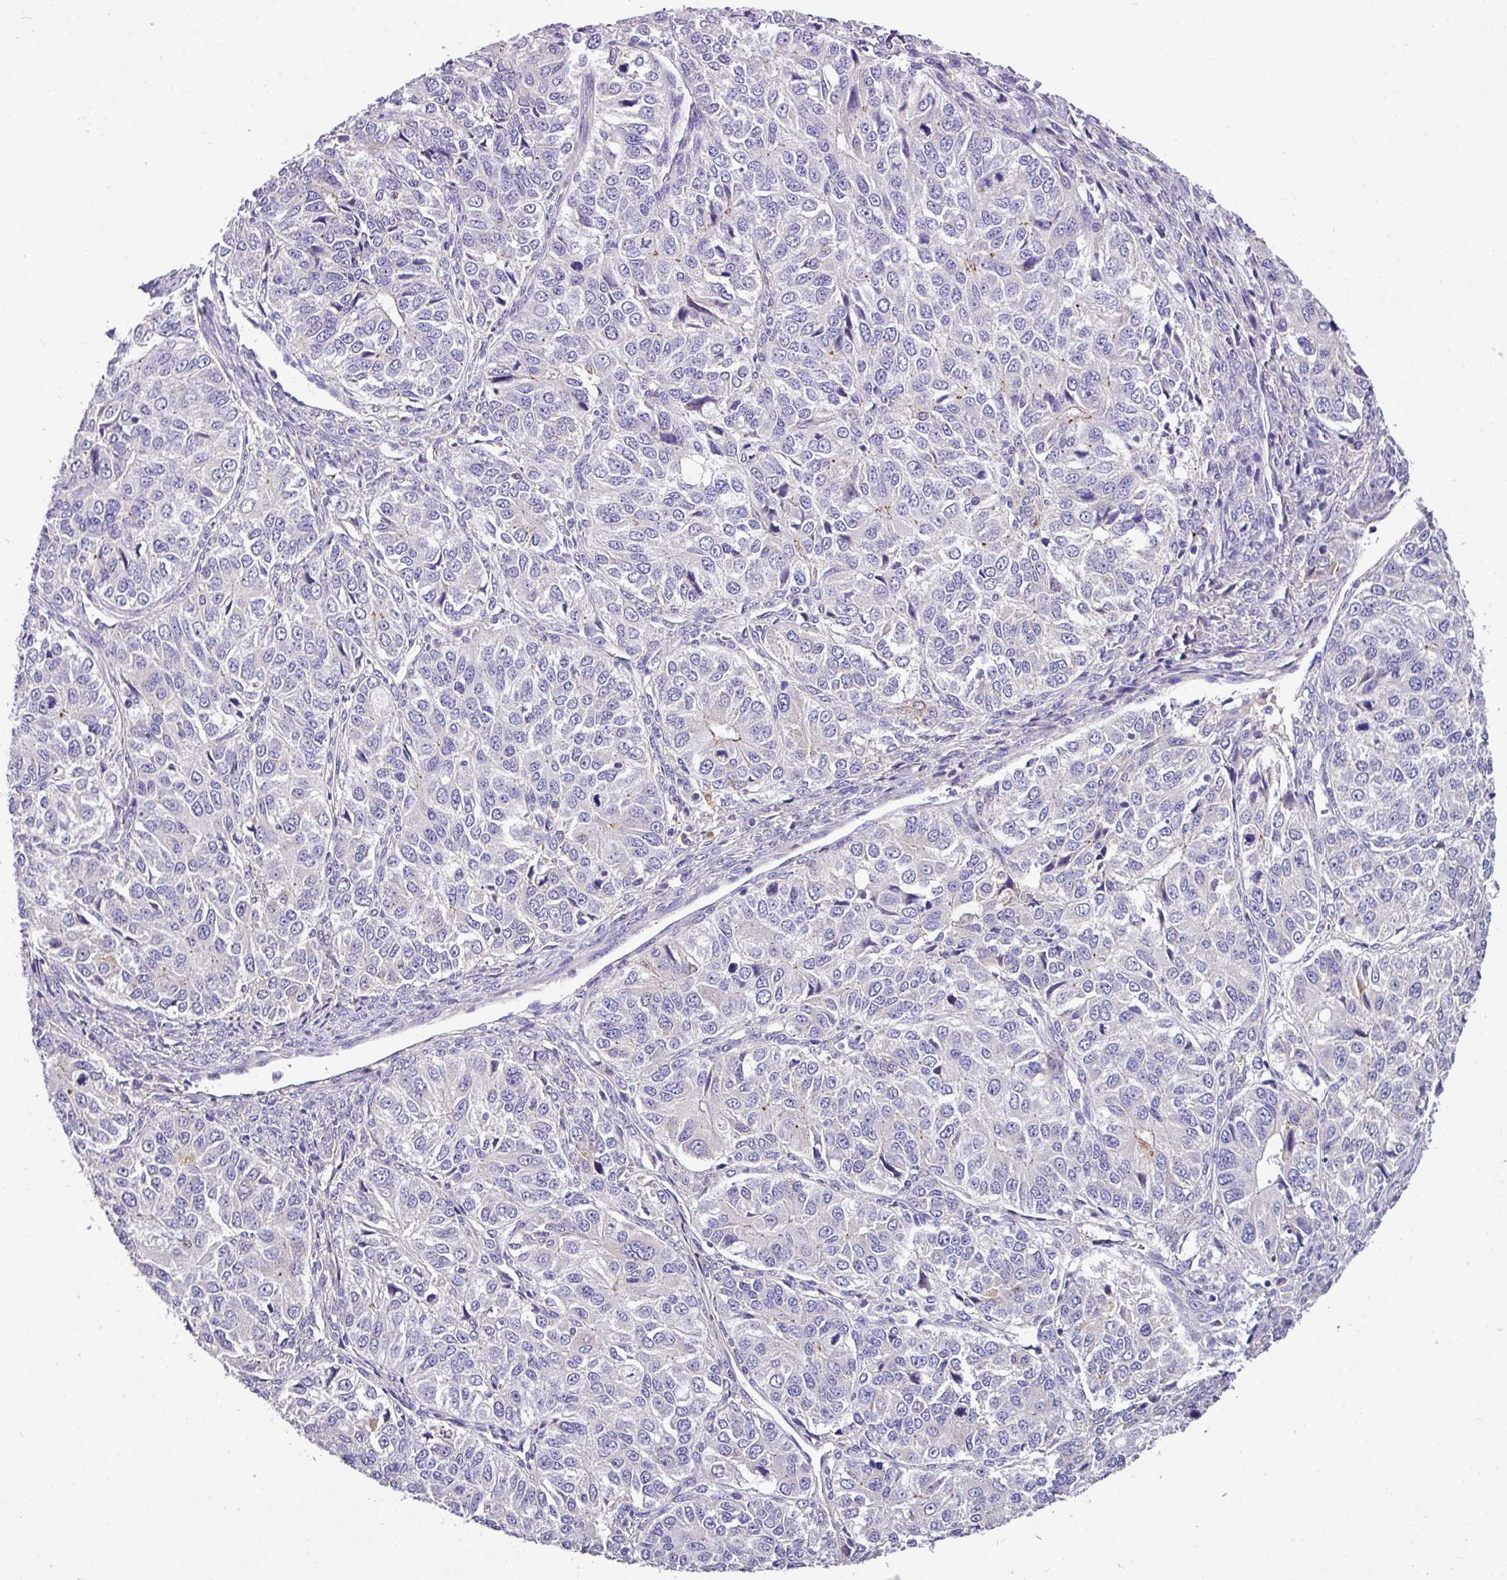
{"staining": {"intensity": "negative", "quantity": "none", "location": "none"}, "tissue": "ovarian cancer", "cell_type": "Tumor cells", "image_type": "cancer", "snomed": [{"axis": "morphology", "description": "Carcinoma, endometroid"}, {"axis": "topography", "description": "Ovary"}], "caption": "This is an IHC photomicrograph of human endometroid carcinoma (ovarian). There is no staining in tumor cells.", "gene": "ANXA2R", "patient": {"sex": "female", "age": 51}}